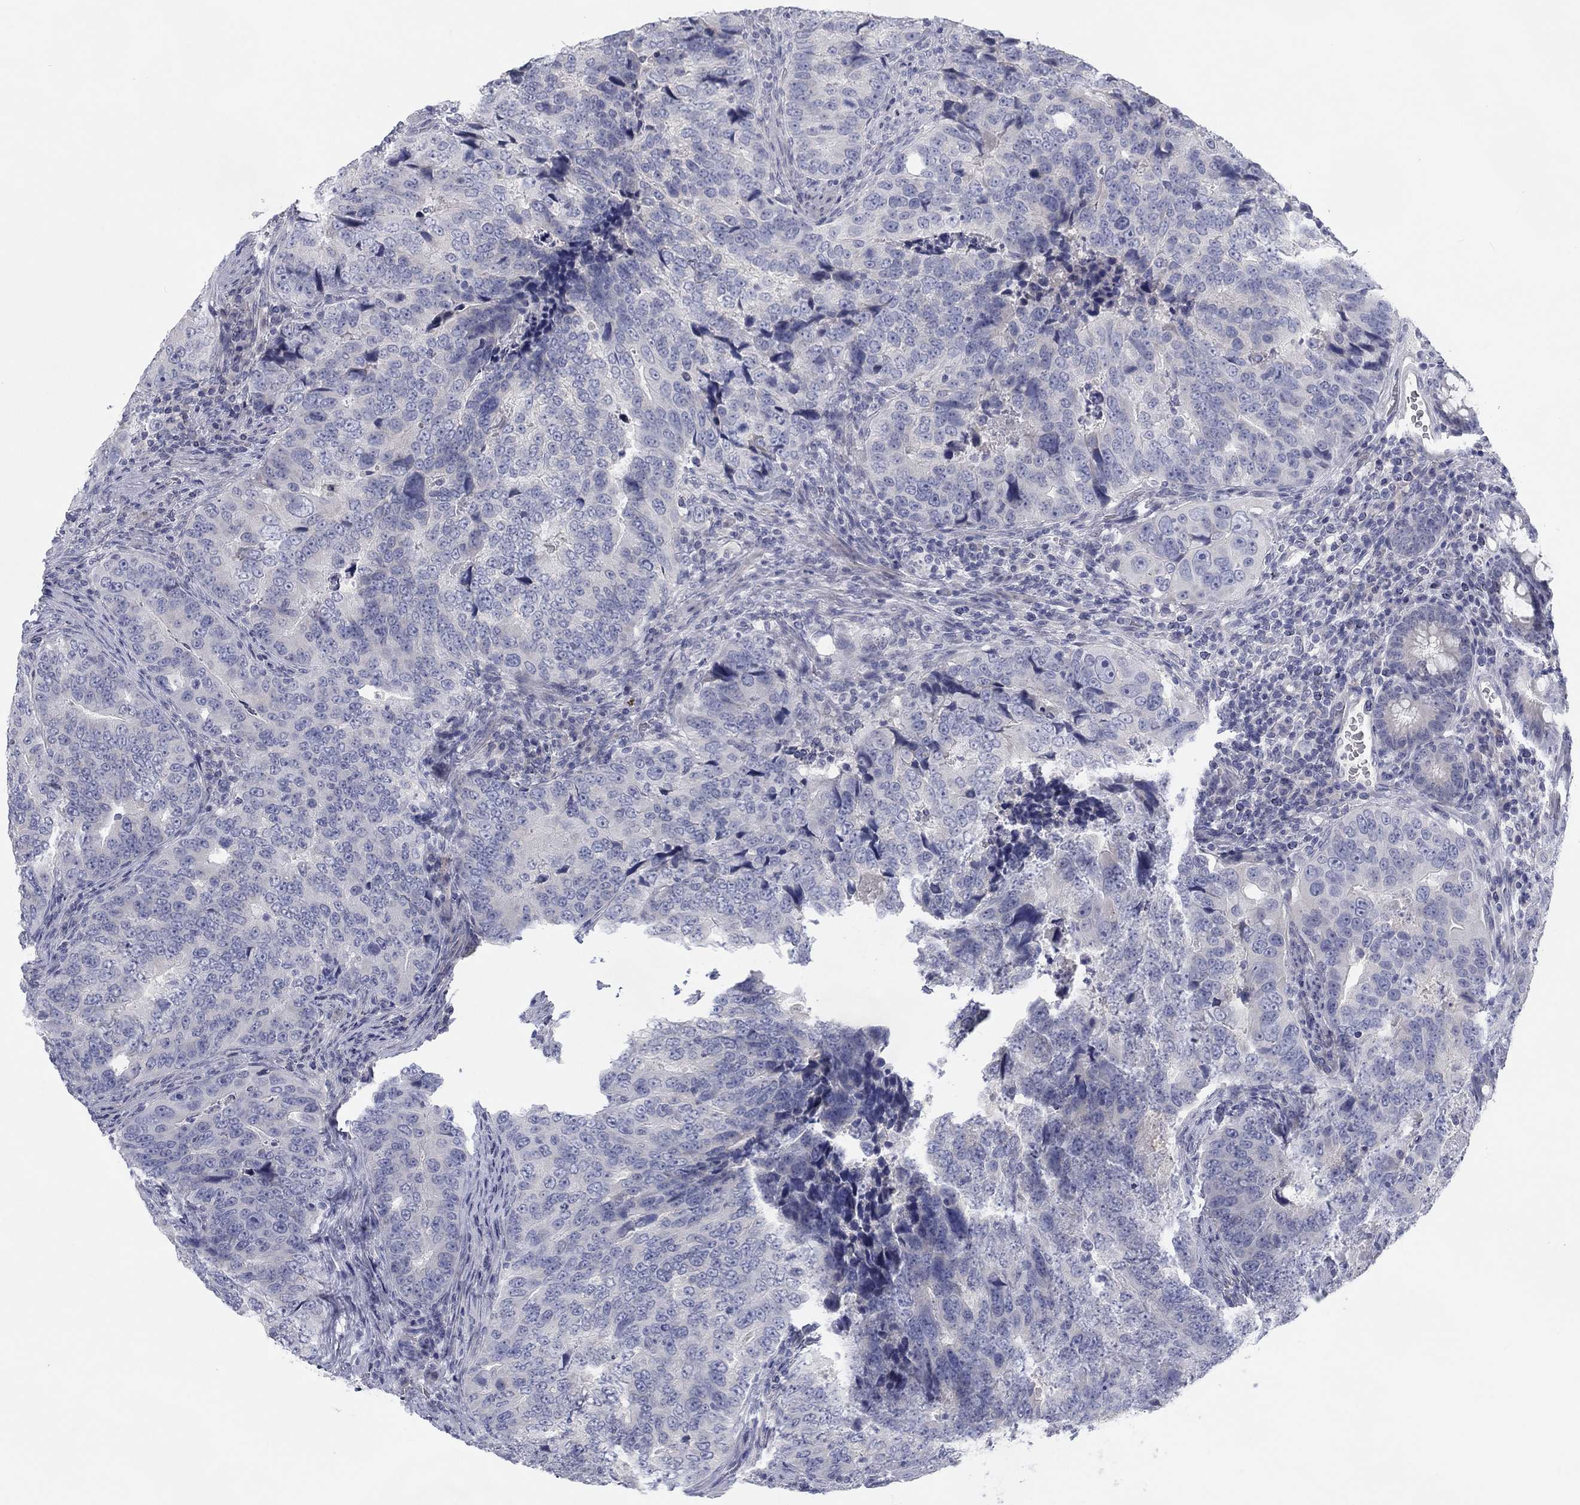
{"staining": {"intensity": "negative", "quantity": "none", "location": "none"}, "tissue": "colorectal cancer", "cell_type": "Tumor cells", "image_type": "cancer", "snomed": [{"axis": "morphology", "description": "Adenocarcinoma, NOS"}, {"axis": "topography", "description": "Colon"}], "caption": "Histopathology image shows no significant protein expression in tumor cells of colorectal cancer.", "gene": "CALB1", "patient": {"sex": "female", "age": 72}}